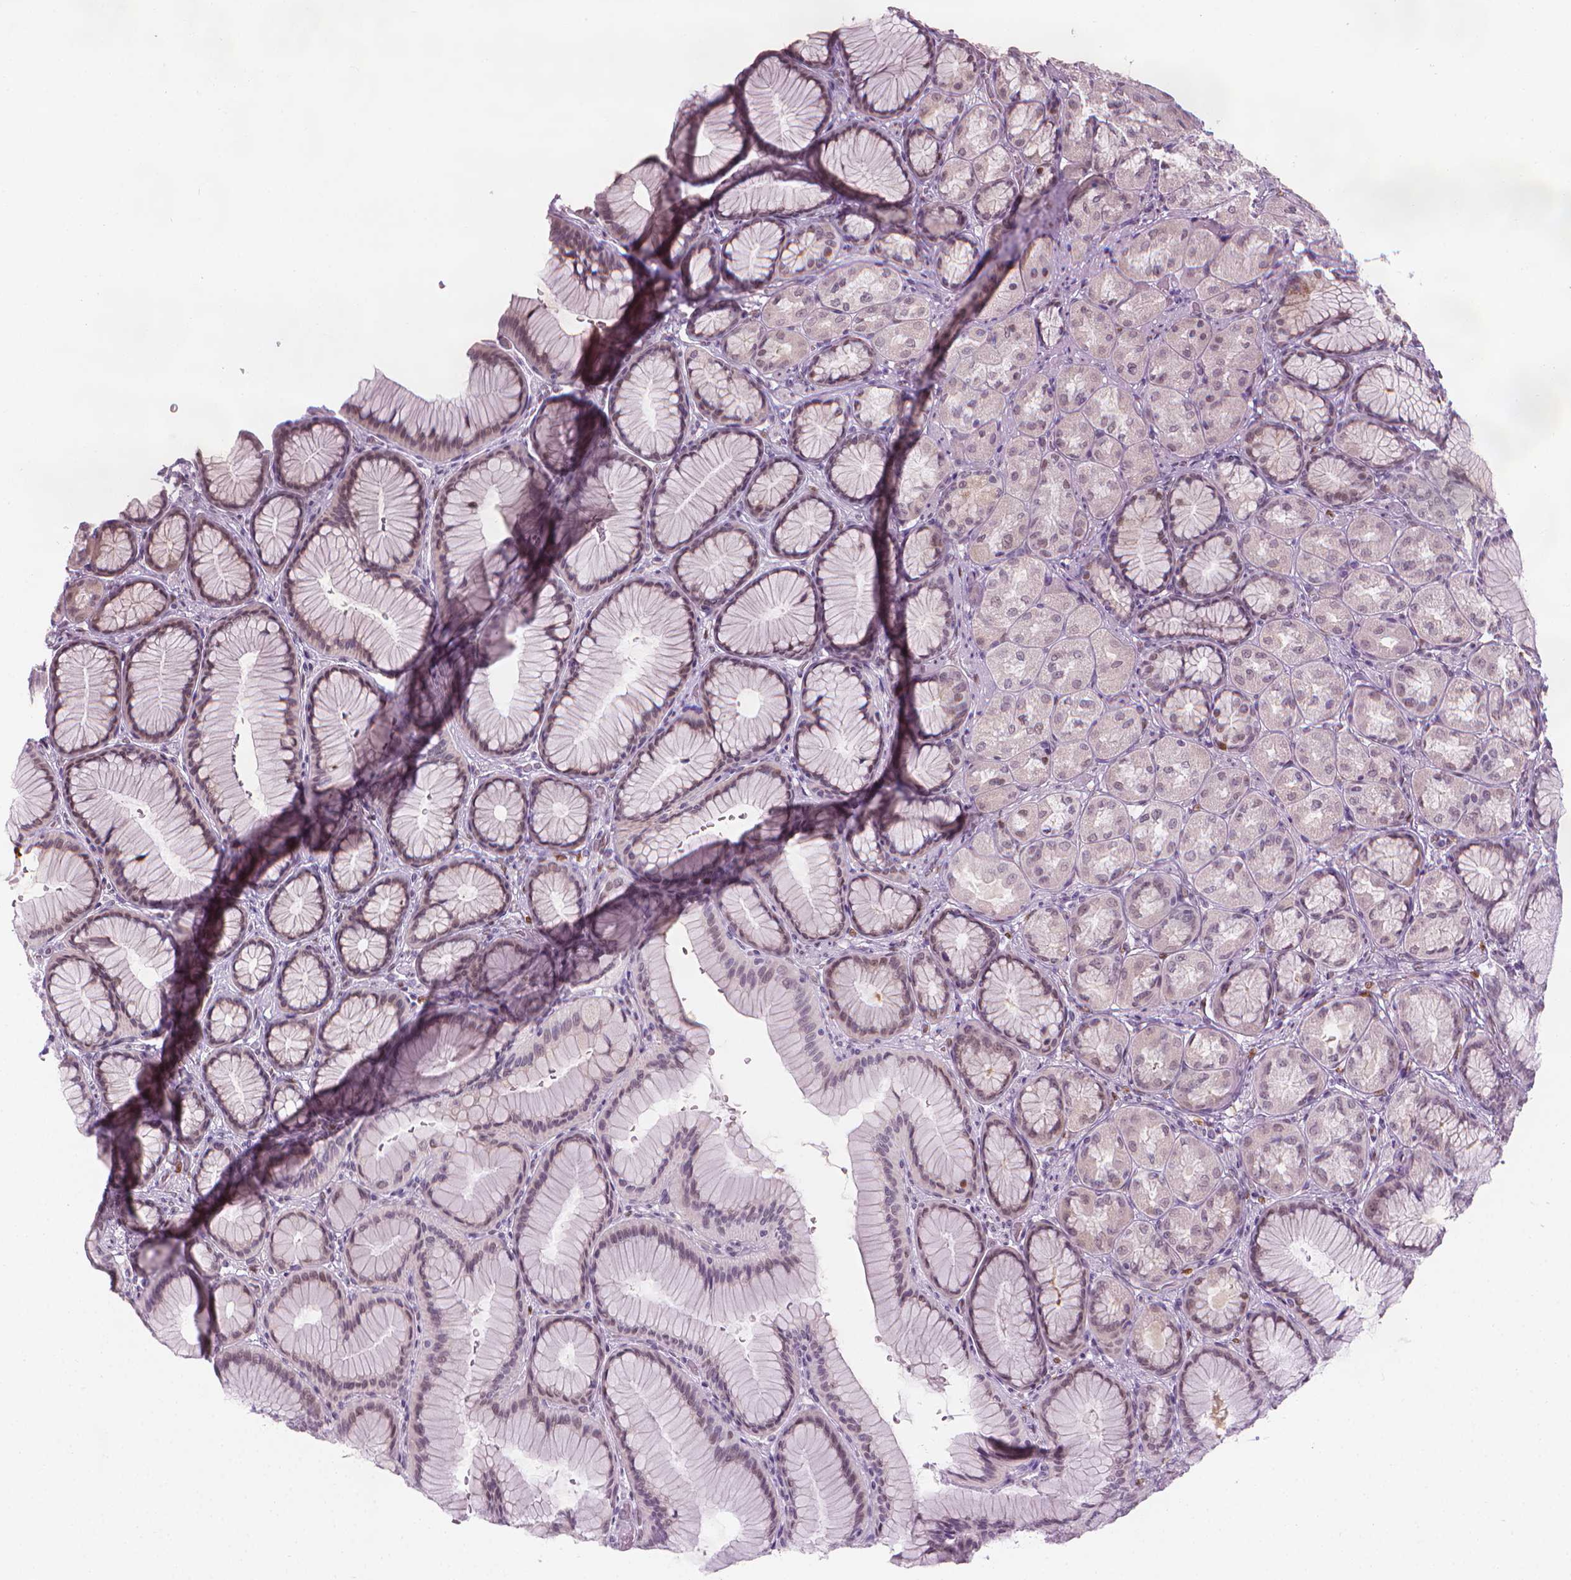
{"staining": {"intensity": "weak", "quantity": "25%-75%", "location": "nuclear"}, "tissue": "stomach", "cell_type": "Glandular cells", "image_type": "normal", "snomed": [{"axis": "morphology", "description": "Normal tissue, NOS"}, {"axis": "morphology", "description": "Adenocarcinoma, NOS"}, {"axis": "morphology", "description": "Adenocarcinoma, High grade"}, {"axis": "topography", "description": "Stomach, upper"}, {"axis": "topography", "description": "Stomach"}], "caption": "Protein expression analysis of normal human stomach reveals weak nuclear positivity in approximately 25%-75% of glandular cells.", "gene": "CDKN1C", "patient": {"sex": "female", "age": 65}}